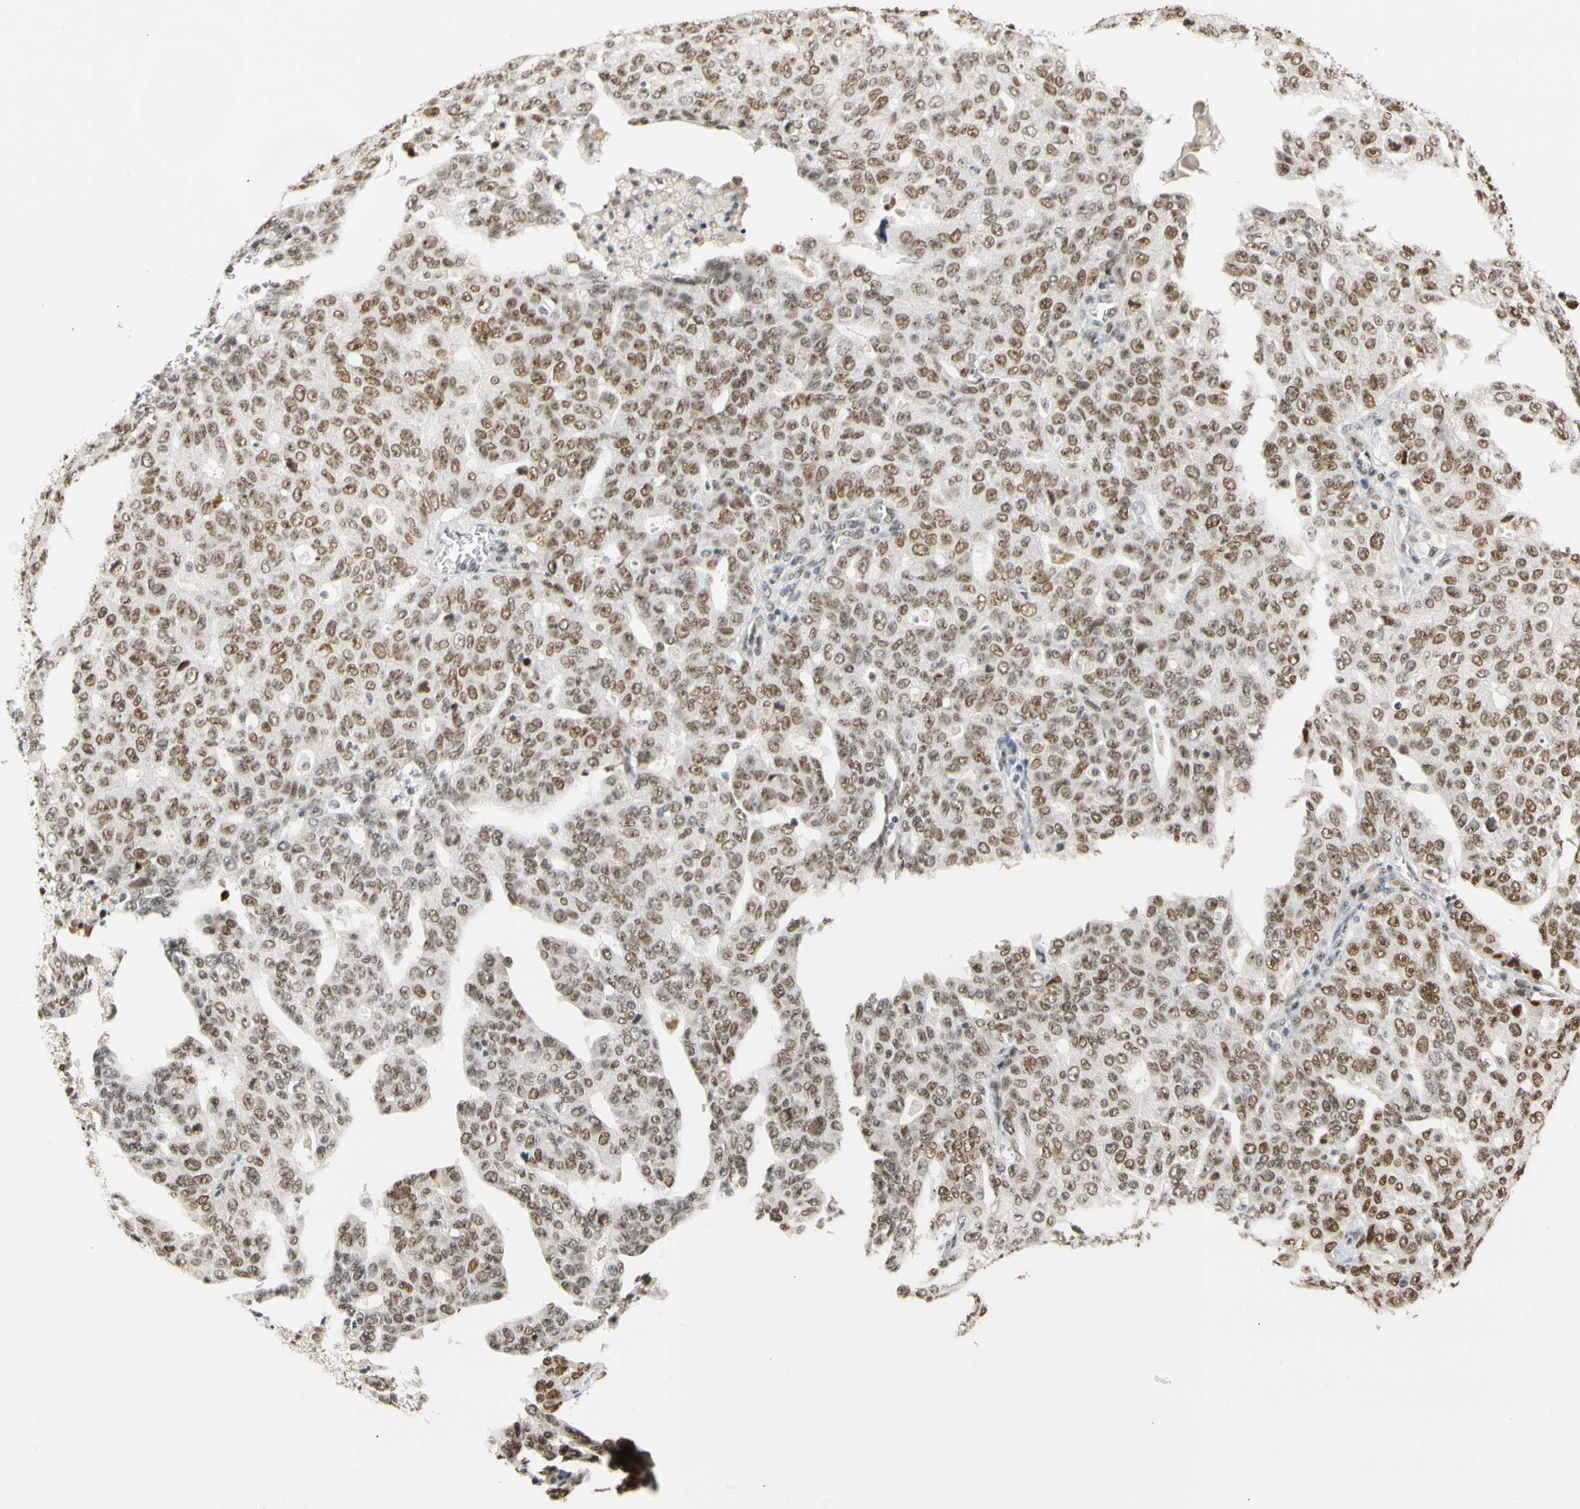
{"staining": {"intensity": "moderate", "quantity": "25%-75%", "location": "nuclear"}, "tissue": "ovarian cancer", "cell_type": "Tumor cells", "image_type": "cancer", "snomed": [{"axis": "morphology", "description": "Carcinoma, endometroid"}, {"axis": "topography", "description": "Ovary"}], "caption": "Human ovarian cancer (endometroid carcinoma) stained for a protein (brown) shows moderate nuclear positive staining in about 25%-75% of tumor cells.", "gene": "ZSCAN16", "patient": {"sex": "female", "age": 62}}